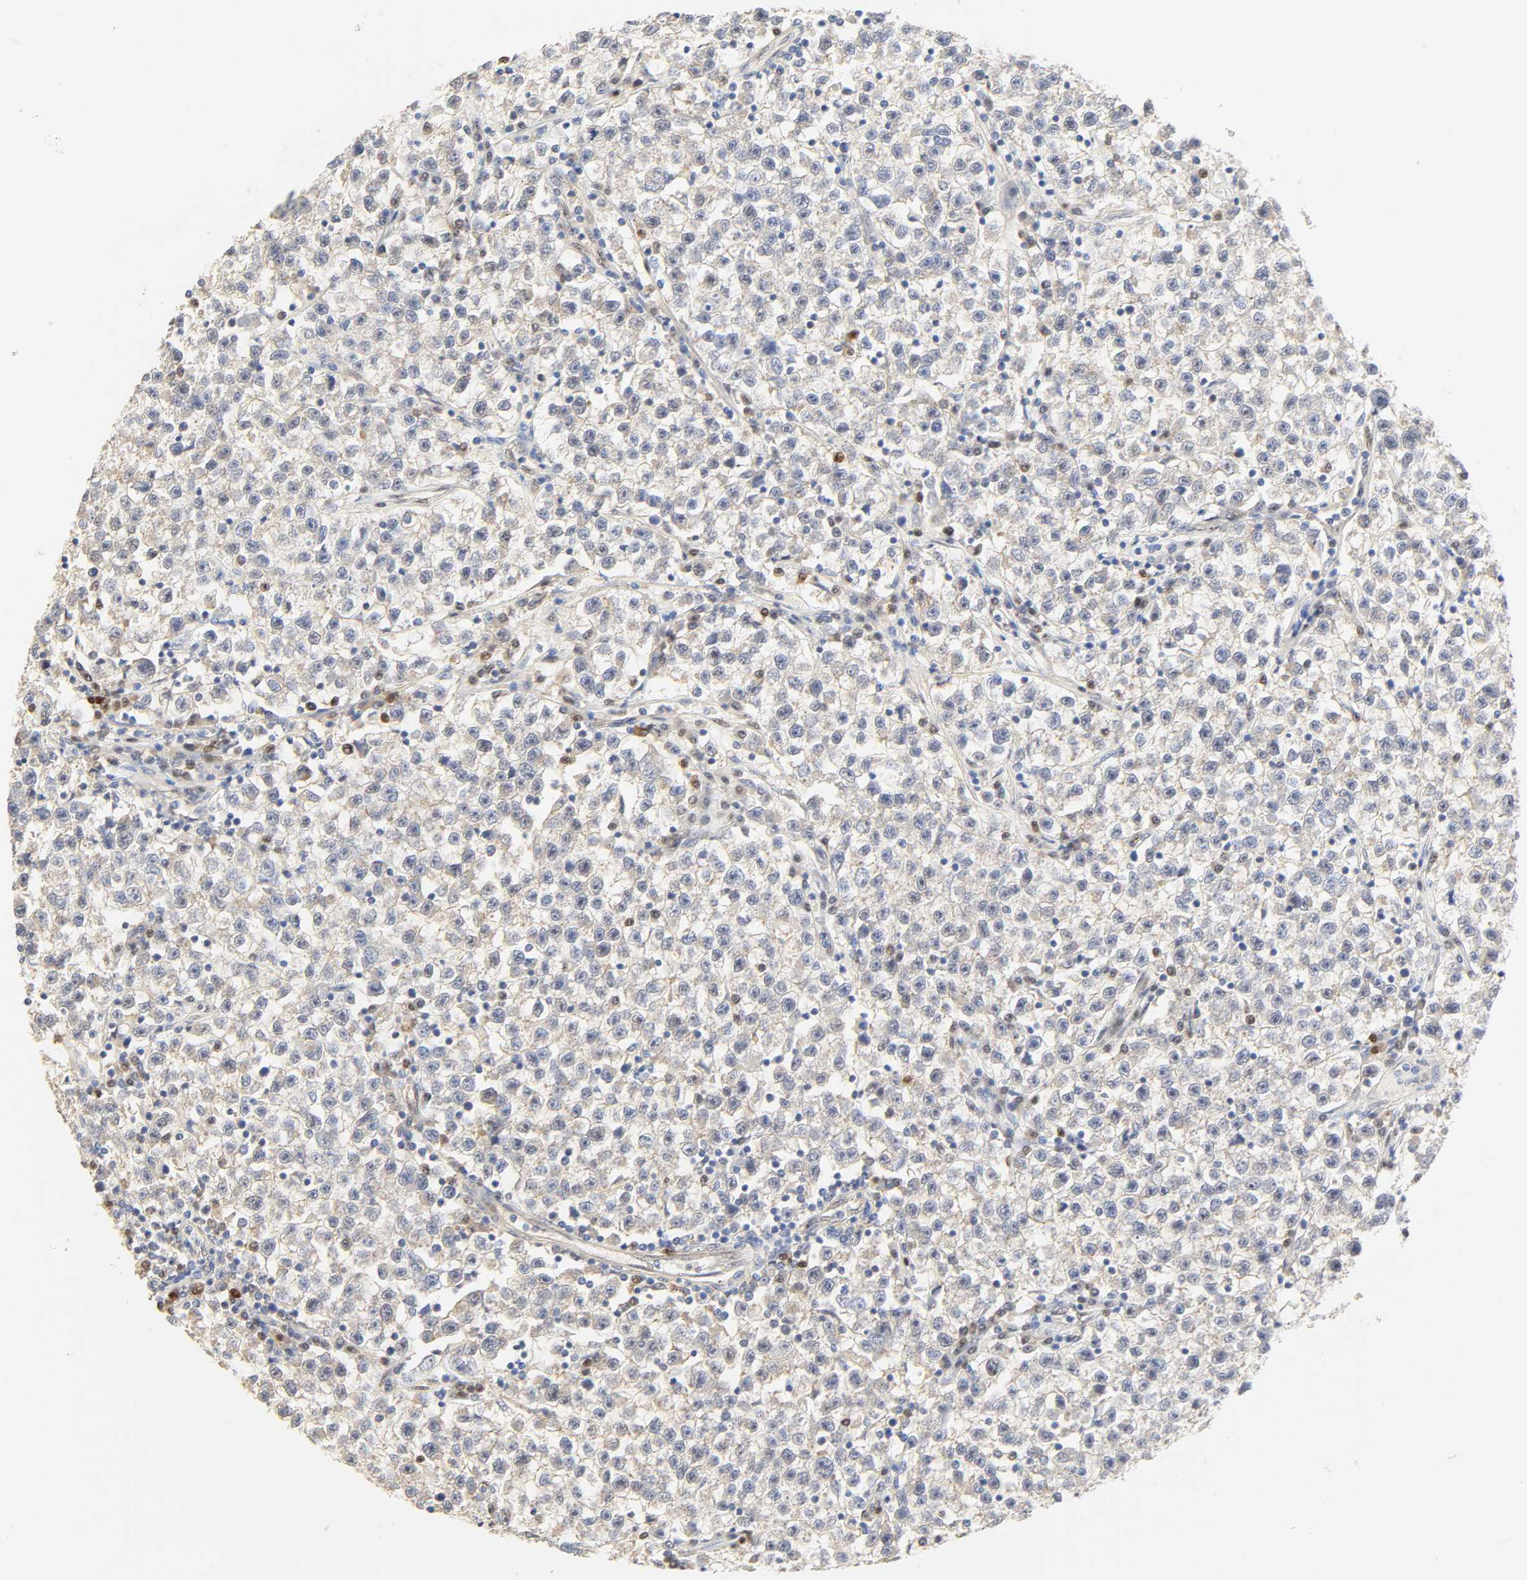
{"staining": {"intensity": "negative", "quantity": "none", "location": "none"}, "tissue": "testis cancer", "cell_type": "Tumor cells", "image_type": "cancer", "snomed": [{"axis": "morphology", "description": "Seminoma, NOS"}, {"axis": "topography", "description": "Testis"}], "caption": "Photomicrograph shows no significant protein positivity in tumor cells of testis cancer (seminoma).", "gene": "BORCS8-MEF2B", "patient": {"sex": "male", "age": 22}}